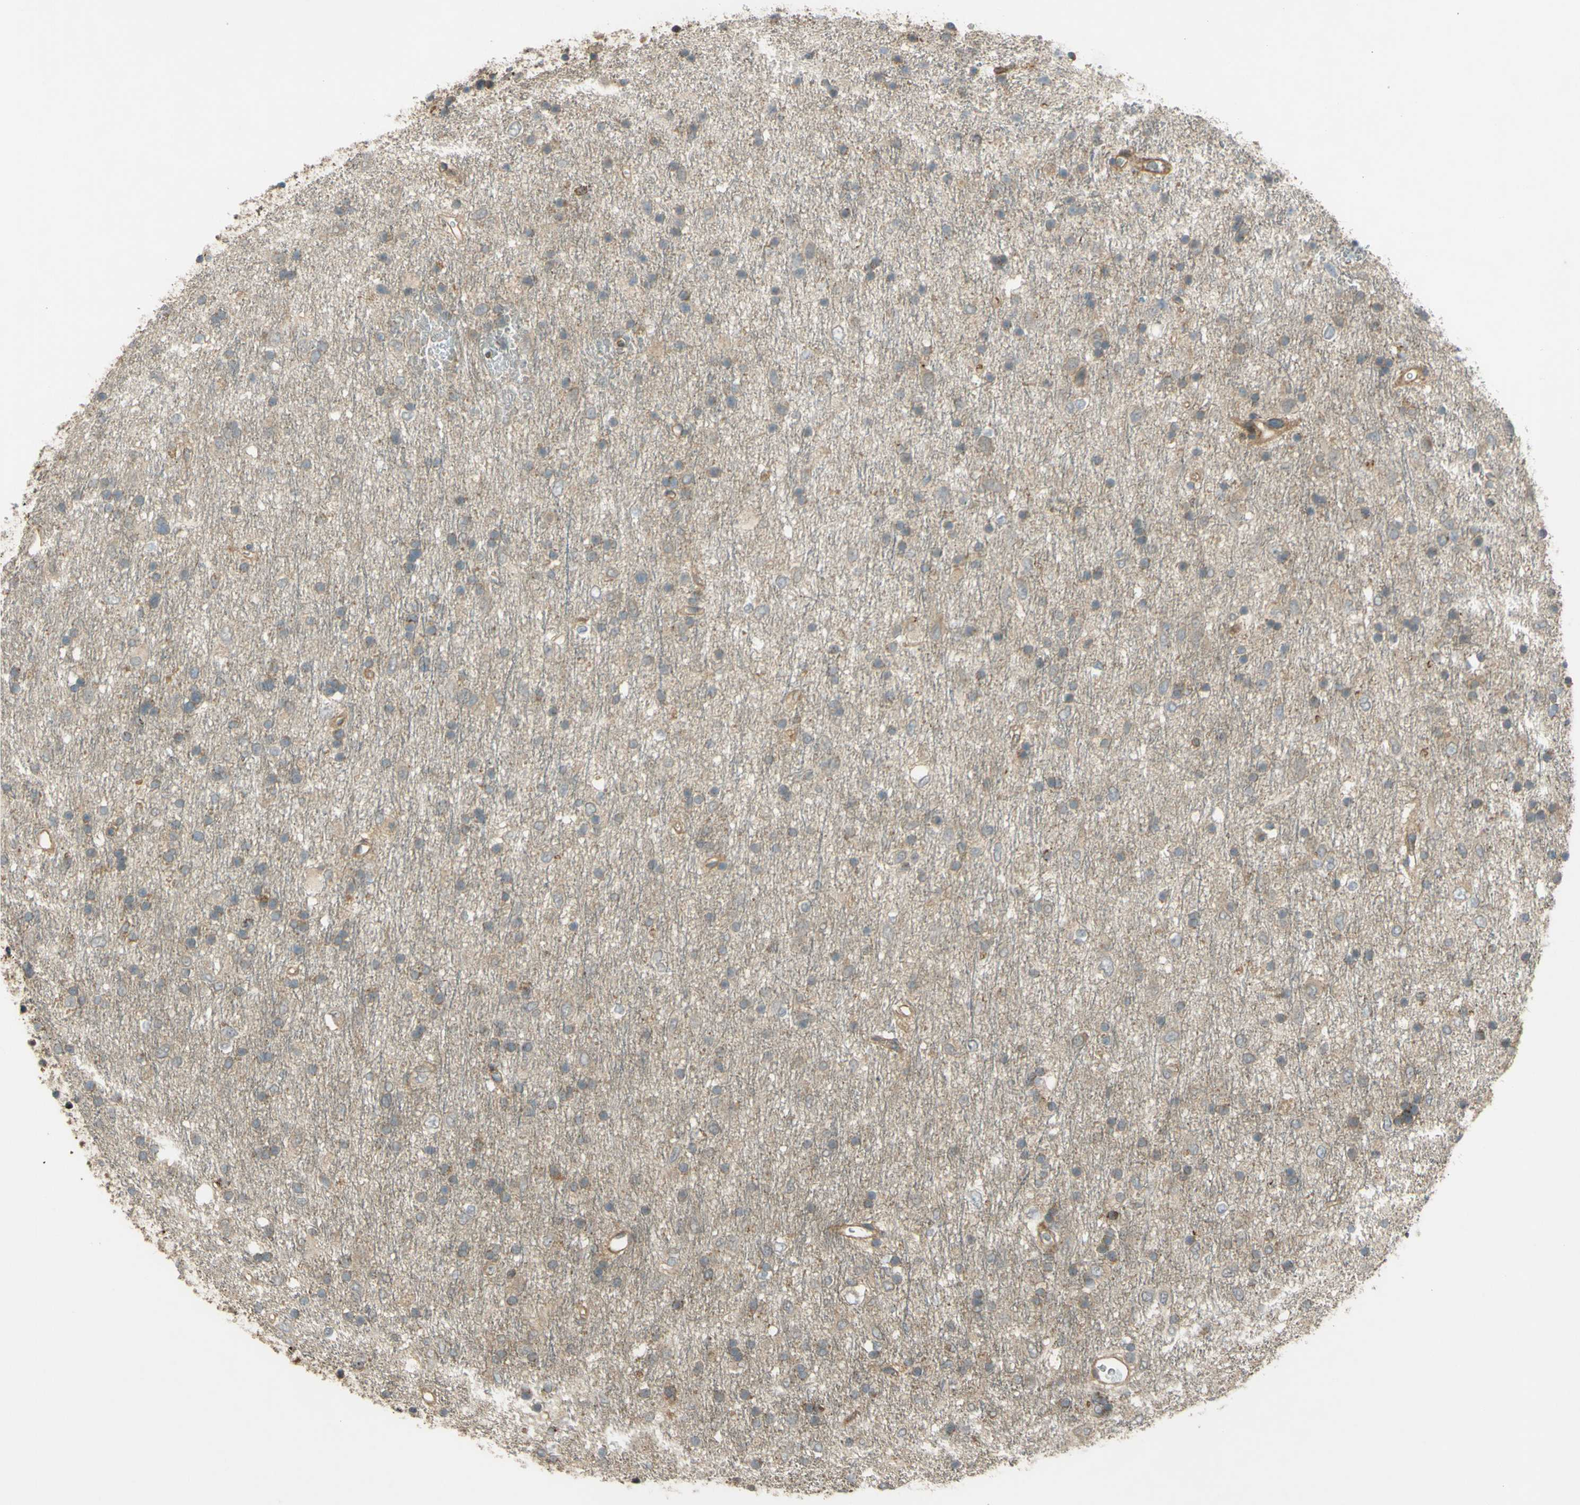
{"staining": {"intensity": "weak", "quantity": ">75%", "location": "cytoplasmic/membranous"}, "tissue": "glioma", "cell_type": "Tumor cells", "image_type": "cancer", "snomed": [{"axis": "morphology", "description": "Glioma, malignant, Low grade"}, {"axis": "topography", "description": "Brain"}], "caption": "A histopathology image of human glioma stained for a protein reveals weak cytoplasmic/membranous brown staining in tumor cells.", "gene": "FLII", "patient": {"sex": "male", "age": 77}}